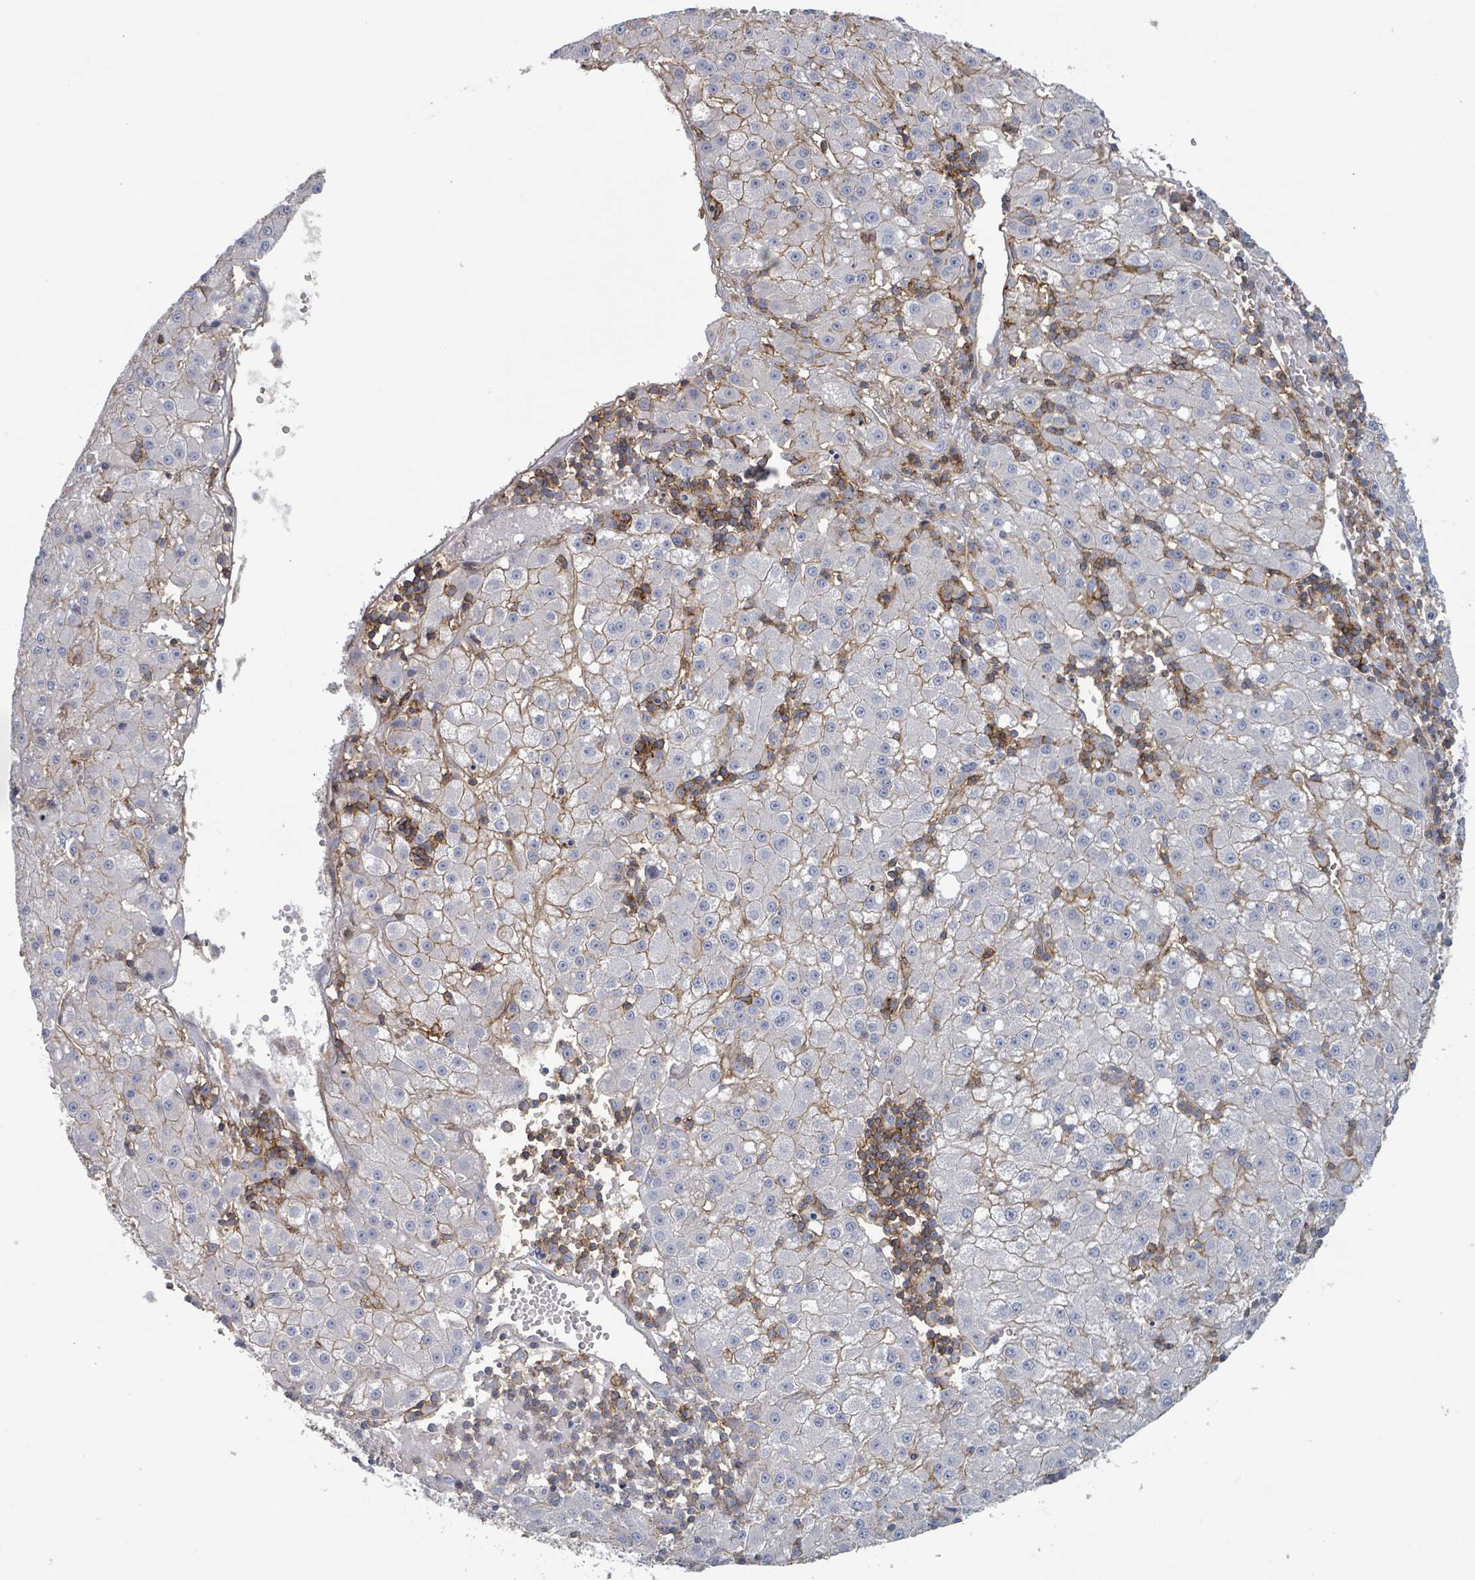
{"staining": {"intensity": "negative", "quantity": "none", "location": "none"}, "tissue": "liver cancer", "cell_type": "Tumor cells", "image_type": "cancer", "snomed": [{"axis": "morphology", "description": "Carcinoma, Hepatocellular, NOS"}, {"axis": "topography", "description": "Liver"}], "caption": "A photomicrograph of human liver cancer (hepatocellular carcinoma) is negative for staining in tumor cells.", "gene": "TNFRSF14", "patient": {"sex": "male", "age": 76}}